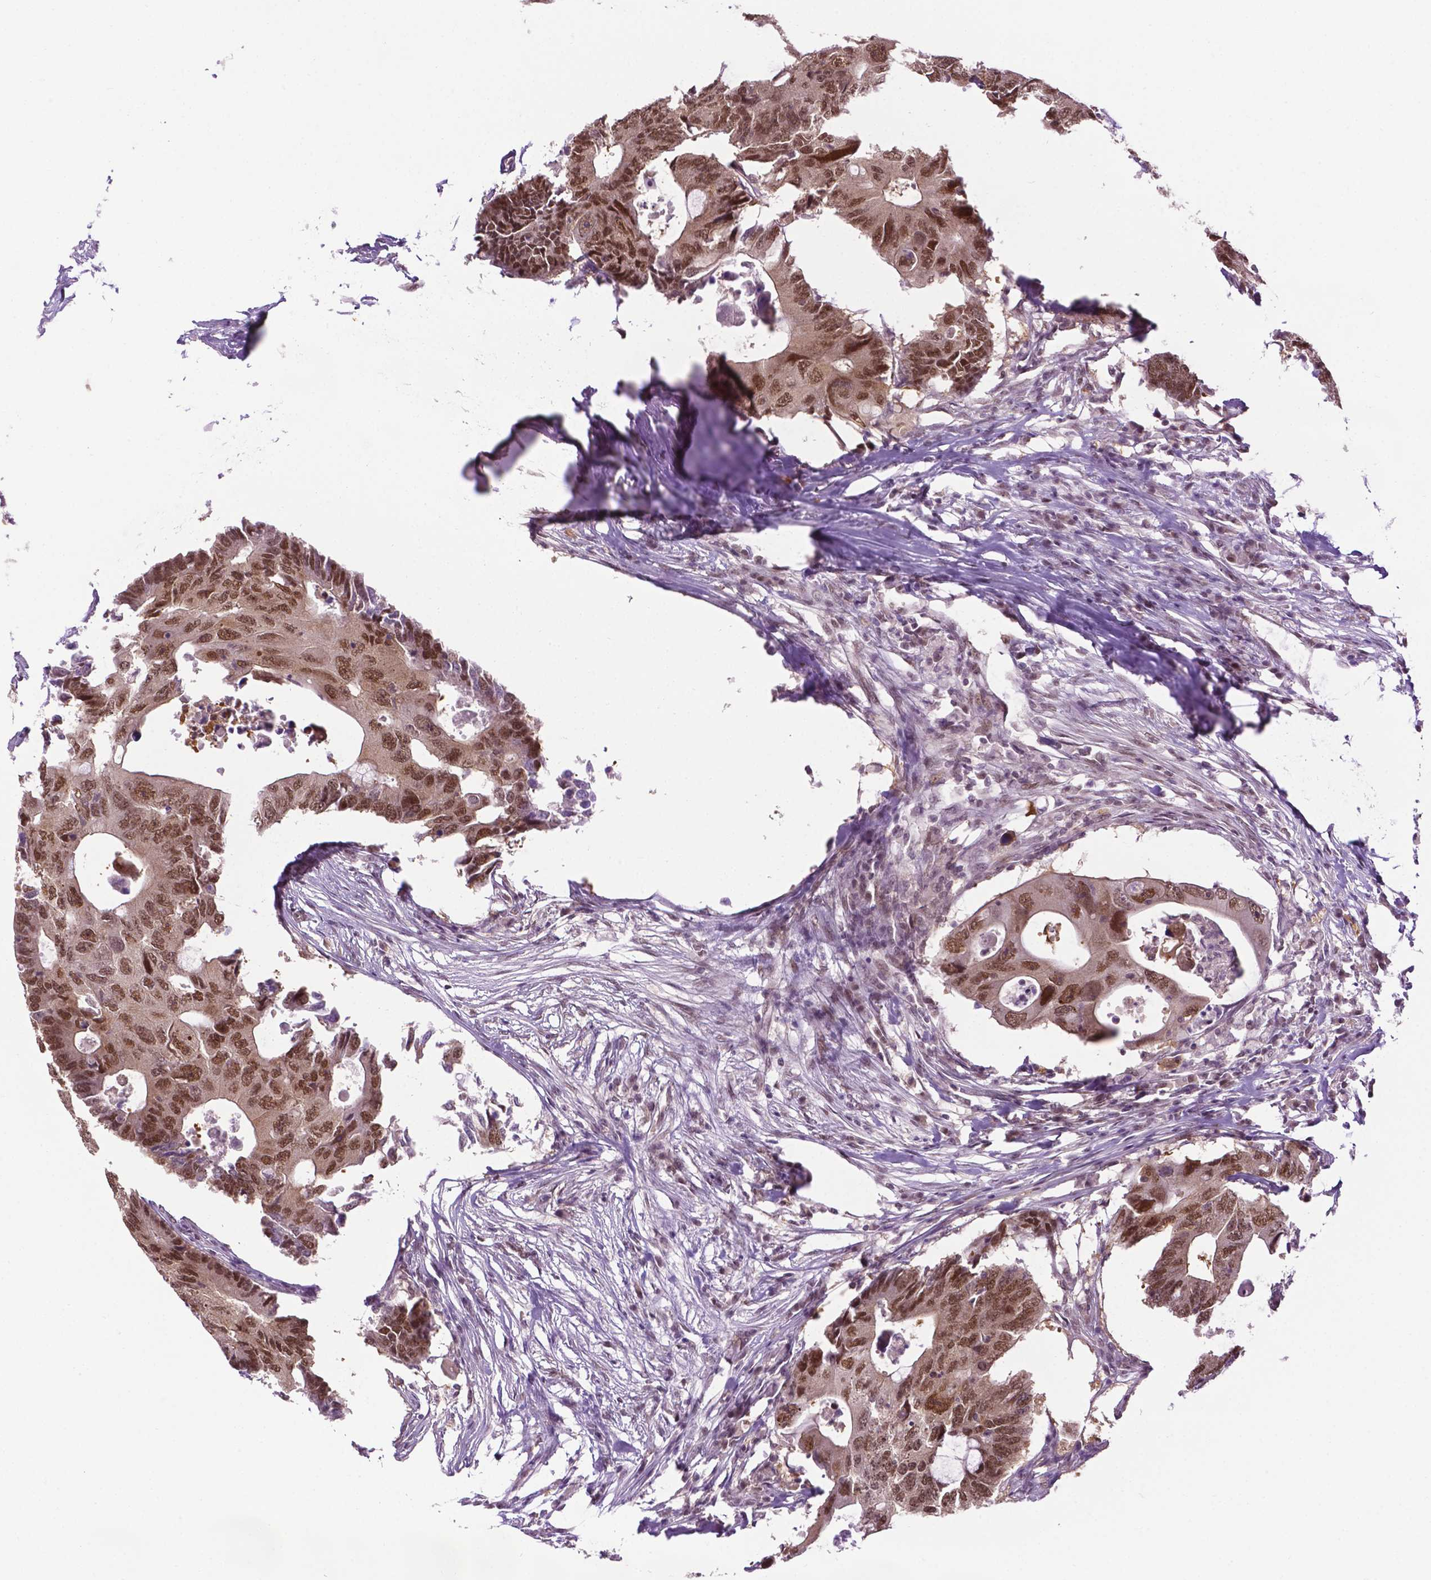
{"staining": {"intensity": "moderate", "quantity": ">75%", "location": "nuclear"}, "tissue": "colorectal cancer", "cell_type": "Tumor cells", "image_type": "cancer", "snomed": [{"axis": "morphology", "description": "Adenocarcinoma, NOS"}, {"axis": "topography", "description": "Colon"}], "caption": "Immunohistochemistry (IHC) staining of adenocarcinoma (colorectal), which demonstrates medium levels of moderate nuclear staining in approximately >75% of tumor cells indicating moderate nuclear protein expression. The staining was performed using DAB (brown) for protein detection and nuclei were counterstained in hematoxylin (blue).", "gene": "UBQLN4", "patient": {"sex": "male", "age": 71}}